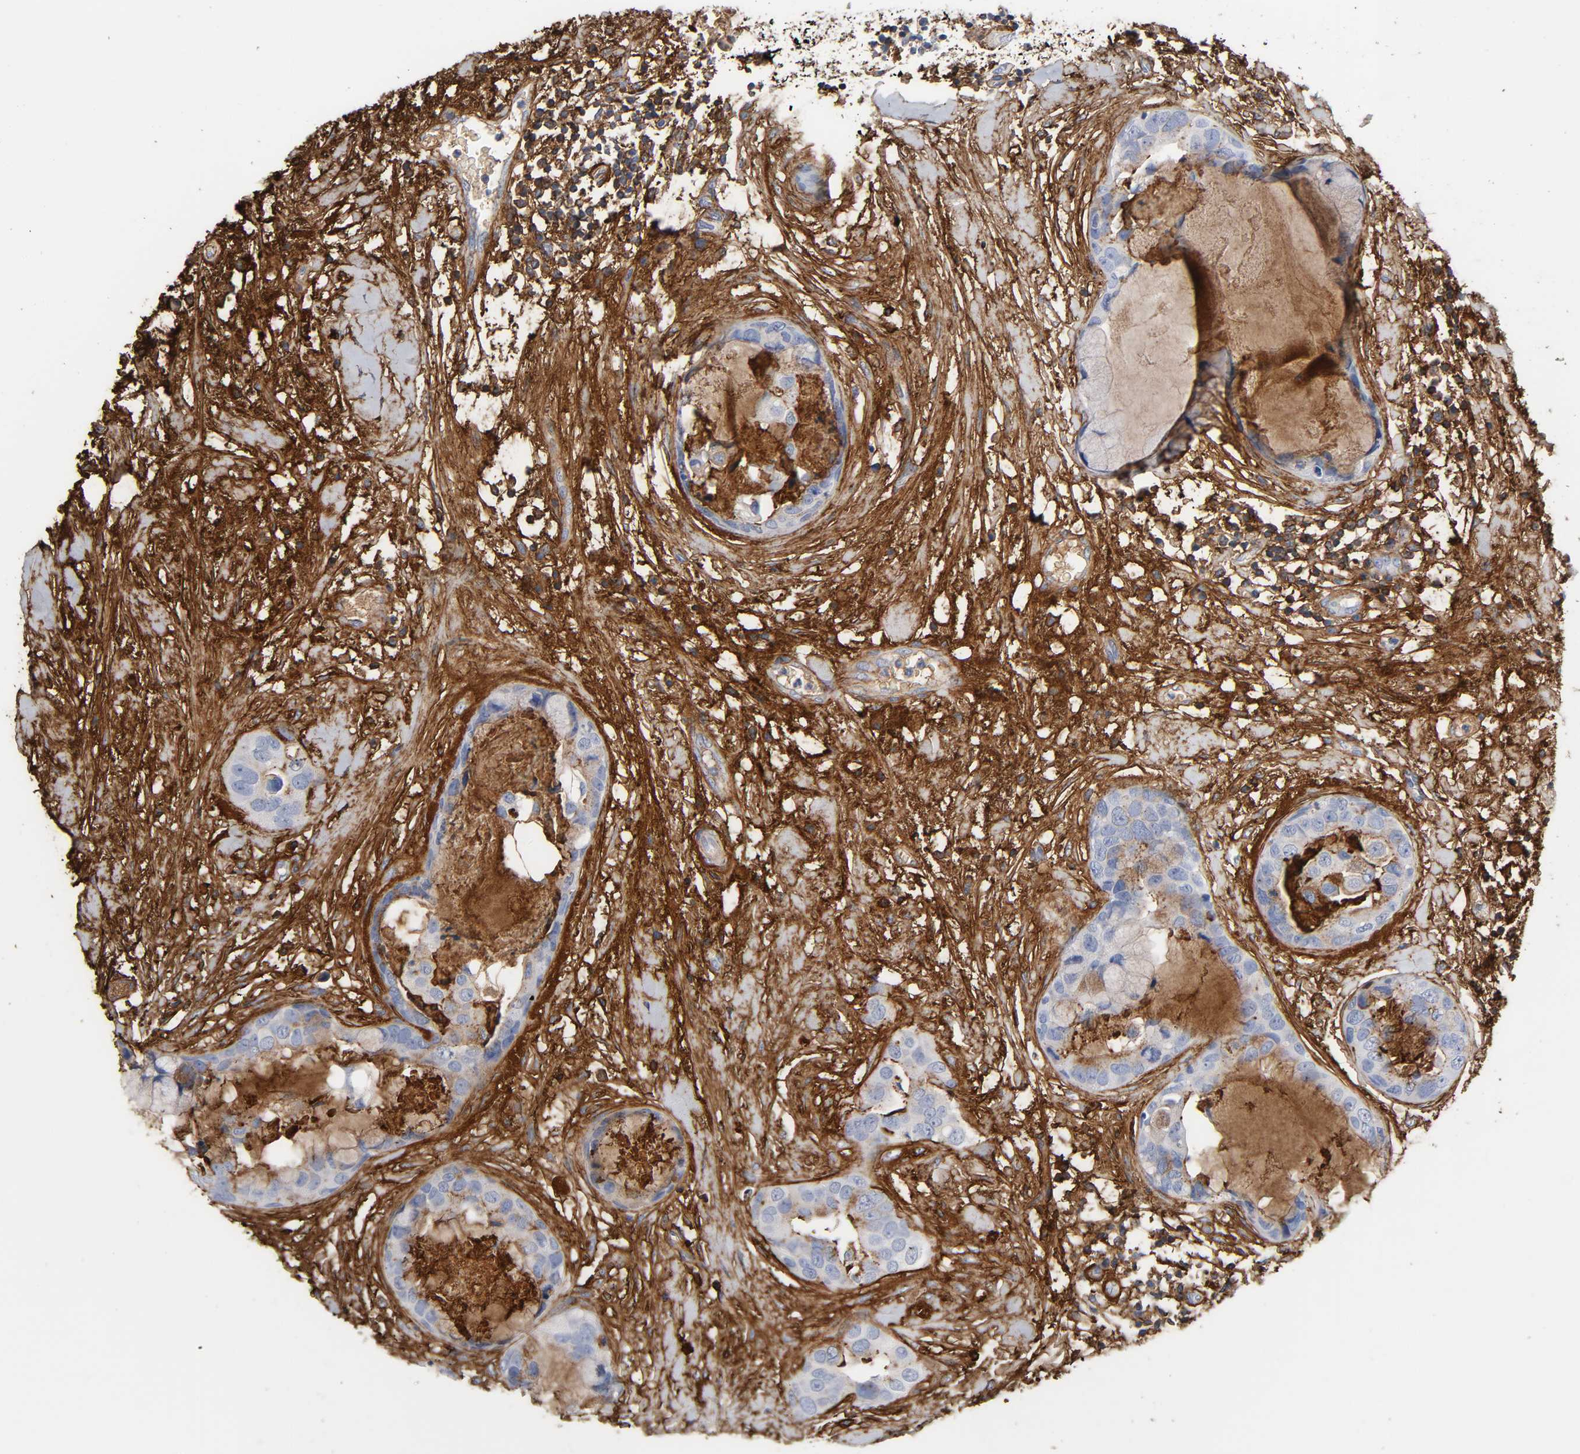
{"staining": {"intensity": "negative", "quantity": "none", "location": "none"}, "tissue": "breast cancer", "cell_type": "Tumor cells", "image_type": "cancer", "snomed": [{"axis": "morphology", "description": "Duct carcinoma"}, {"axis": "topography", "description": "Breast"}], "caption": "DAB (3,3'-diaminobenzidine) immunohistochemical staining of breast cancer exhibits no significant staining in tumor cells.", "gene": "FBLN1", "patient": {"sex": "female", "age": 40}}